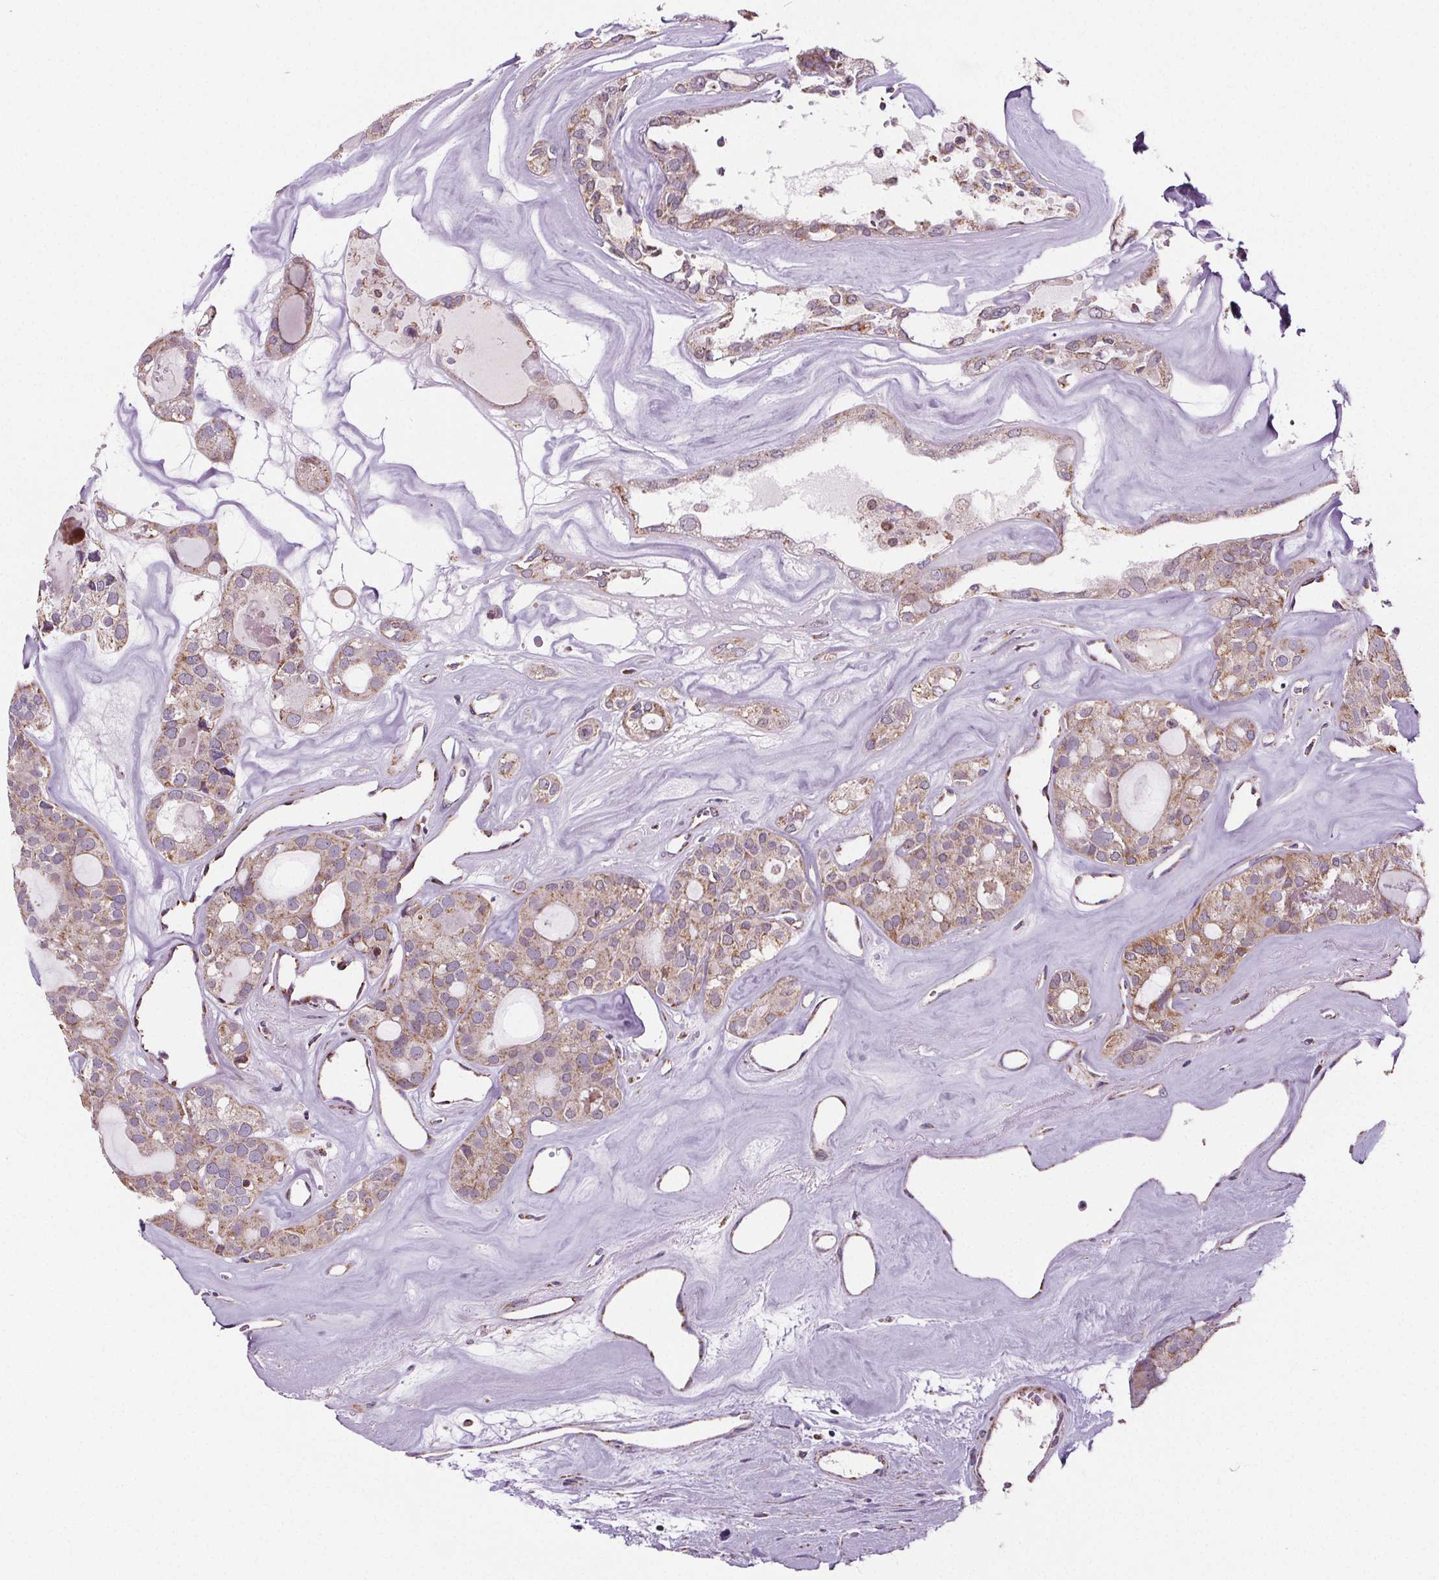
{"staining": {"intensity": "weak", "quantity": "25%-75%", "location": "cytoplasmic/membranous"}, "tissue": "thyroid cancer", "cell_type": "Tumor cells", "image_type": "cancer", "snomed": [{"axis": "morphology", "description": "Follicular adenoma carcinoma, NOS"}, {"axis": "topography", "description": "Thyroid gland"}], "caption": "Protein expression analysis of follicular adenoma carcinoma (thyroid) shows weak cytoplasmic/membranous positivity in approximately 25%-75% of tumor cells.", "gene": "SUCLA2", "patient": {"sex": "male", "age": 75}}